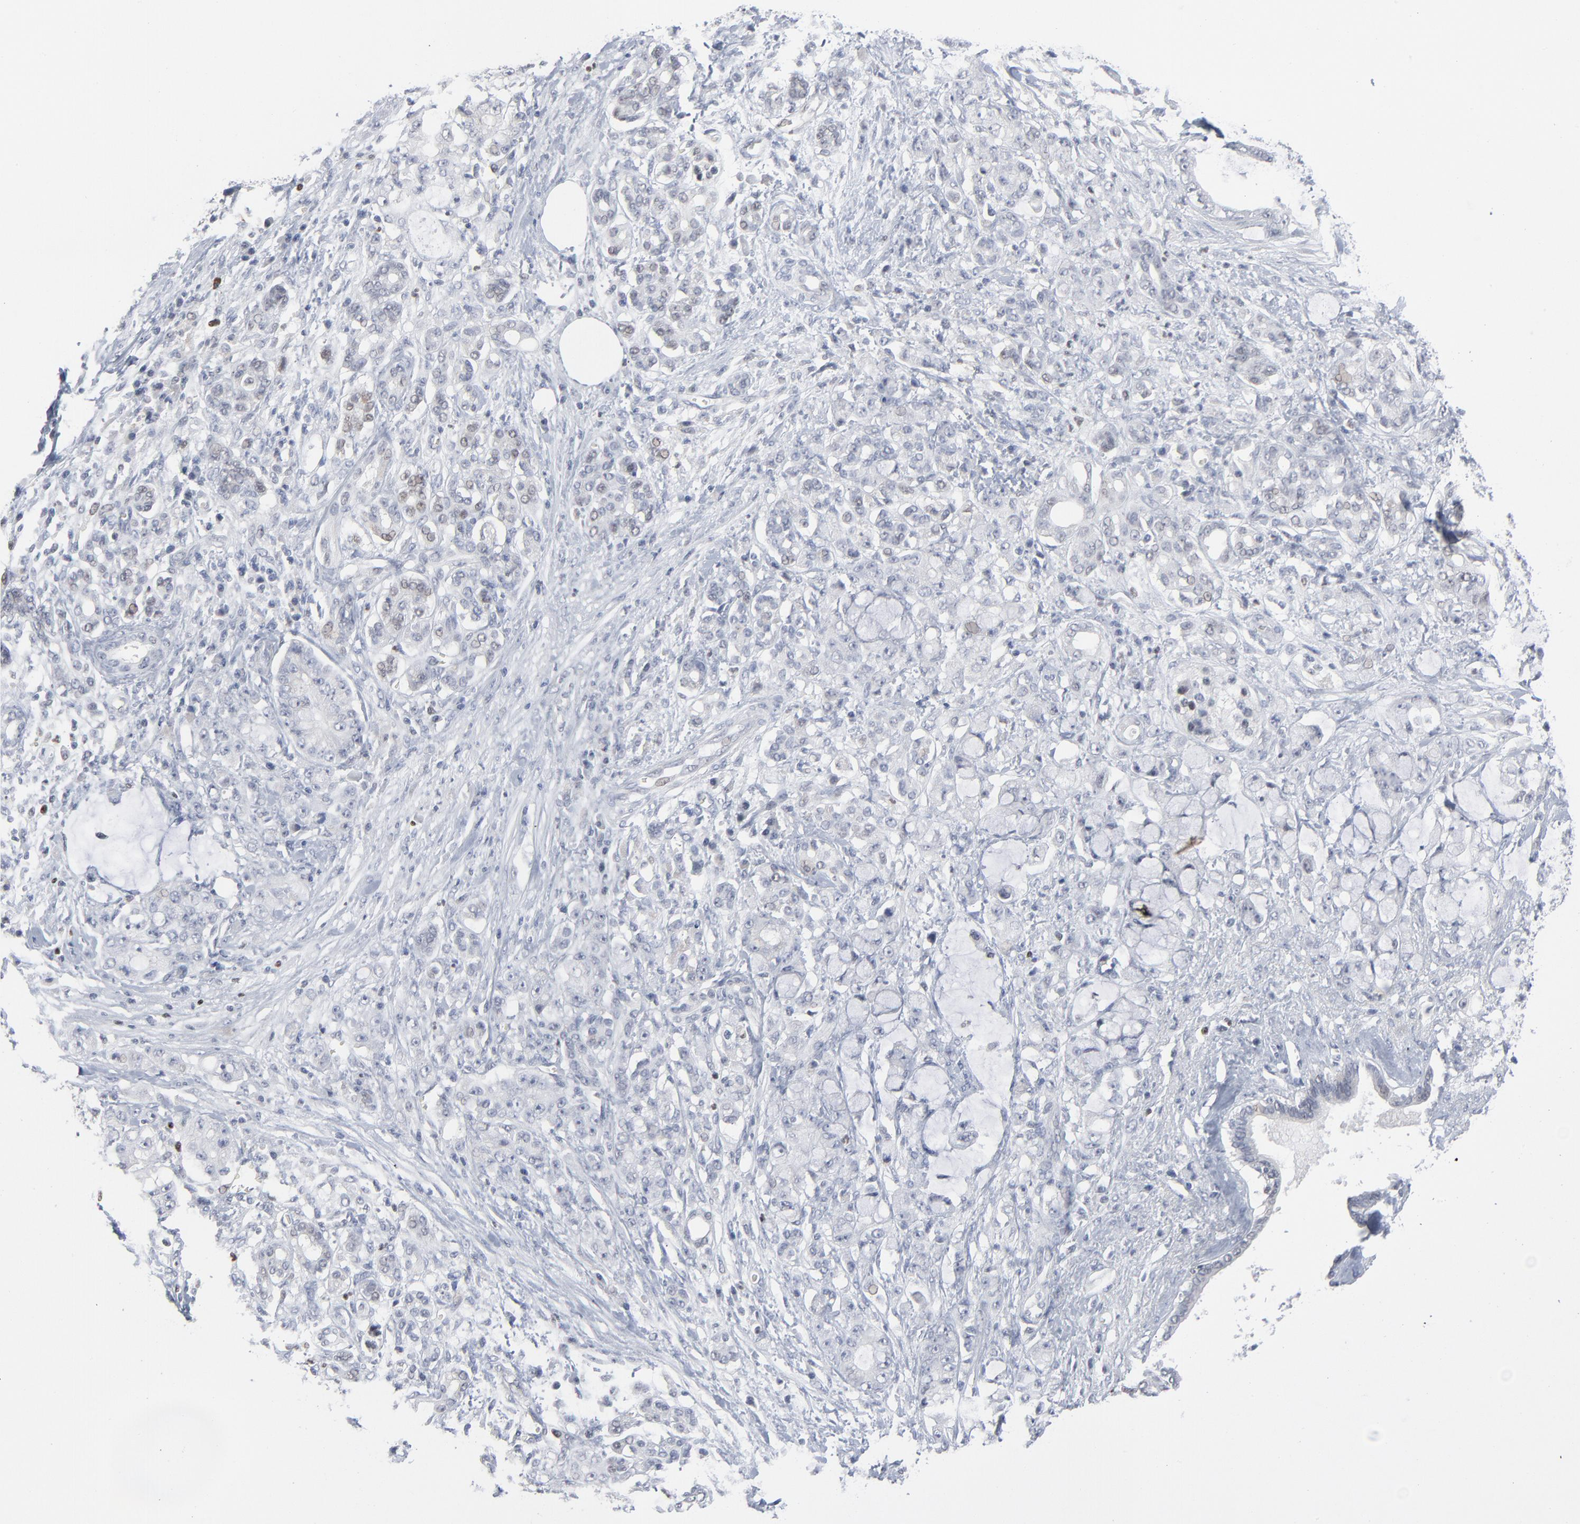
{"staining": {"intensity": "negative", "quantity": "none", "location": "none"}, "tissue": "pancreatic cancer", "cell_type": "Tumor cells", "image_type": "cancer", "snomed": [{"axis": "morphology", "description": "Adenocarcinoma, NOS"}, {"axis": "topography", "description": "Pancreas"}], "caption": "Tumor cells show no significant positivity in pancreatic cancer (adenocarcinoma).", "gene": "FOXN2", "patient": {"sex": "female", "age": 73}}